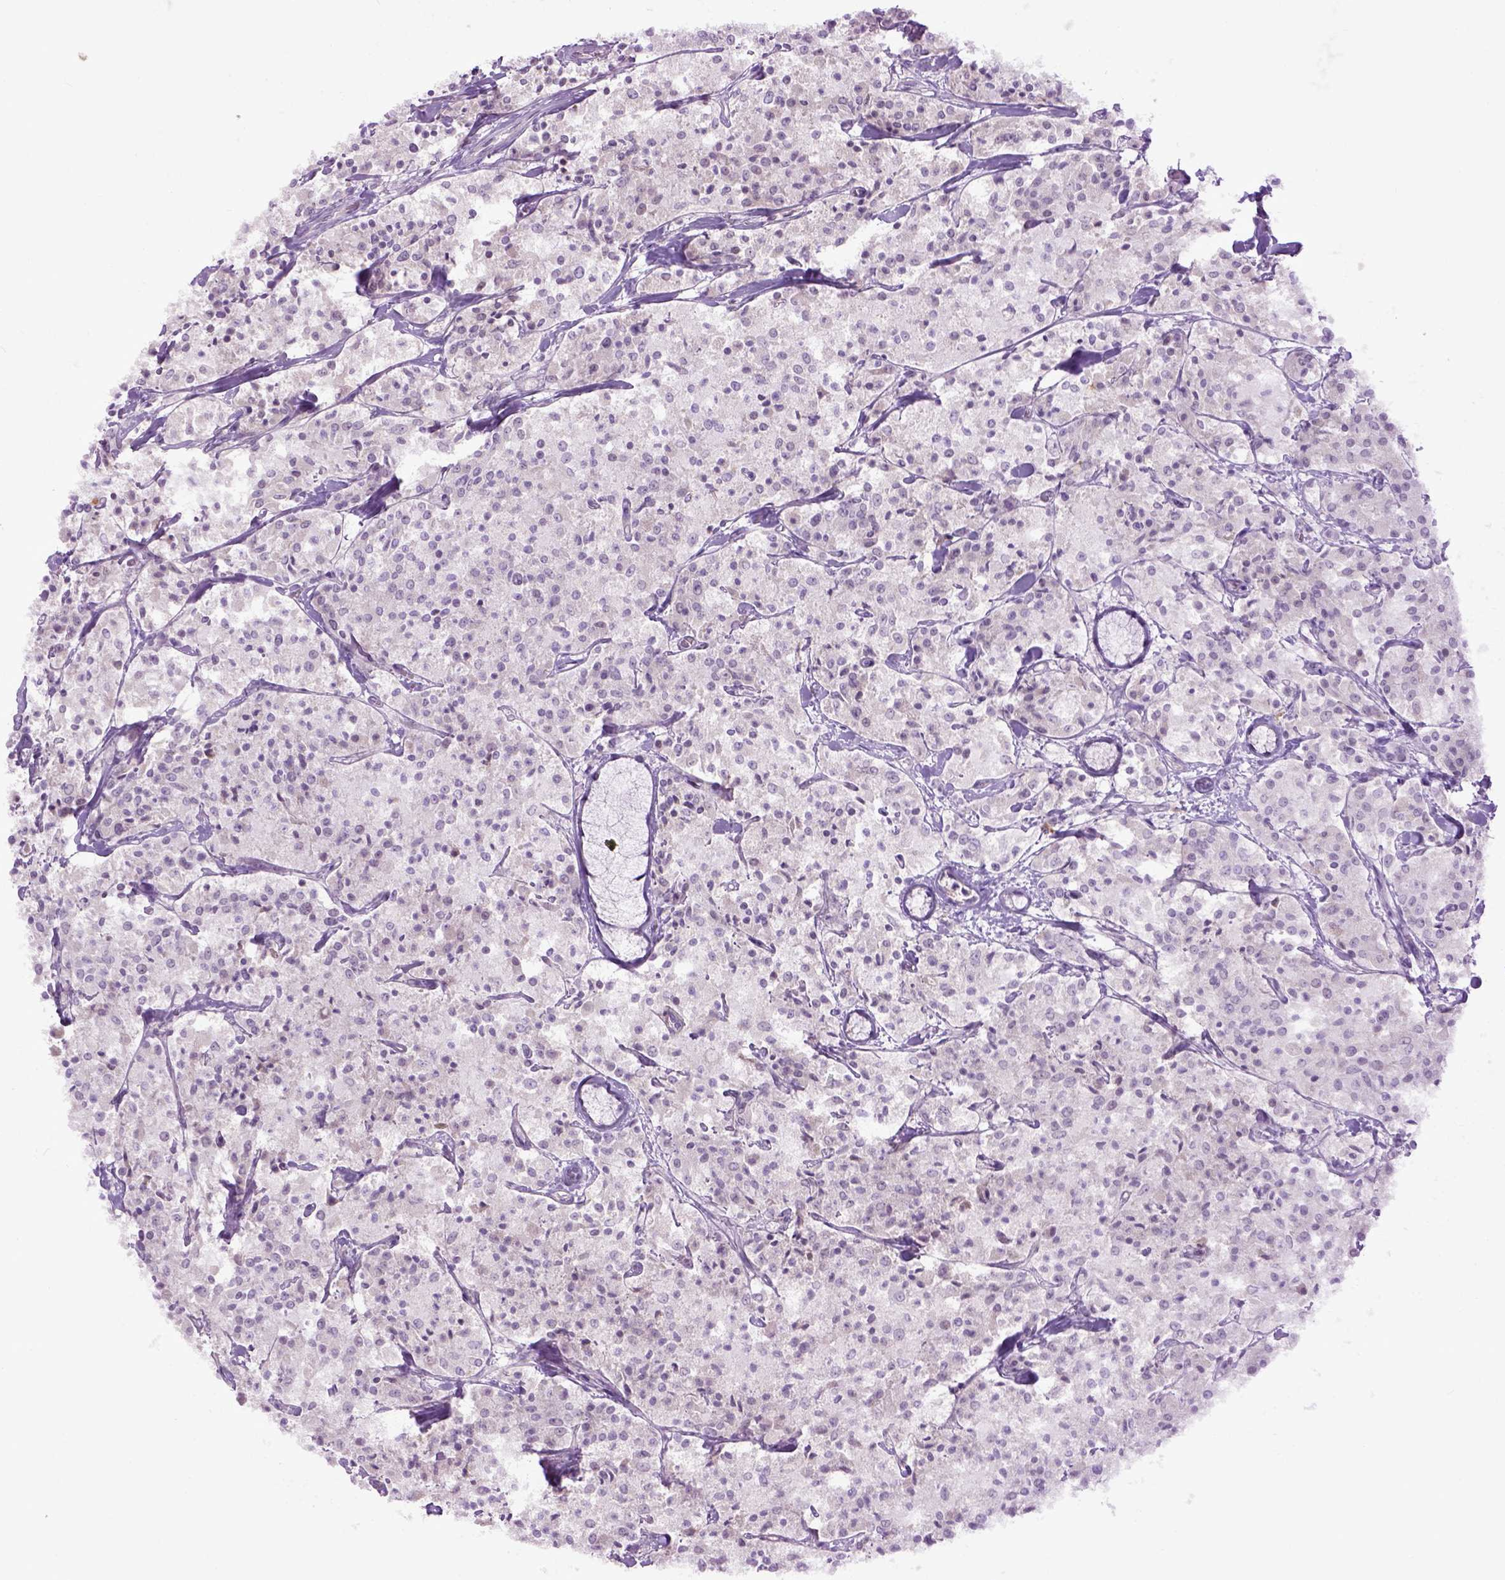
{"staining": {"intensity": "negative", "quantity": "none", "location": "none"}, "tissue": "carcinoid", "cell_type": "Tumor cells", "image_type": "cancer", "snomed": [{"axis": "morphology", "description": "Carcinoid, malignant, NOS"}, {"axis": "topography", "description": "Lung"}], "caption": "Carcinoid stained for a protein using IHC demonstrates no staining tumor cells.", "gene": "EMILIN3", "patient": {"sex": "male", "age": 71}}